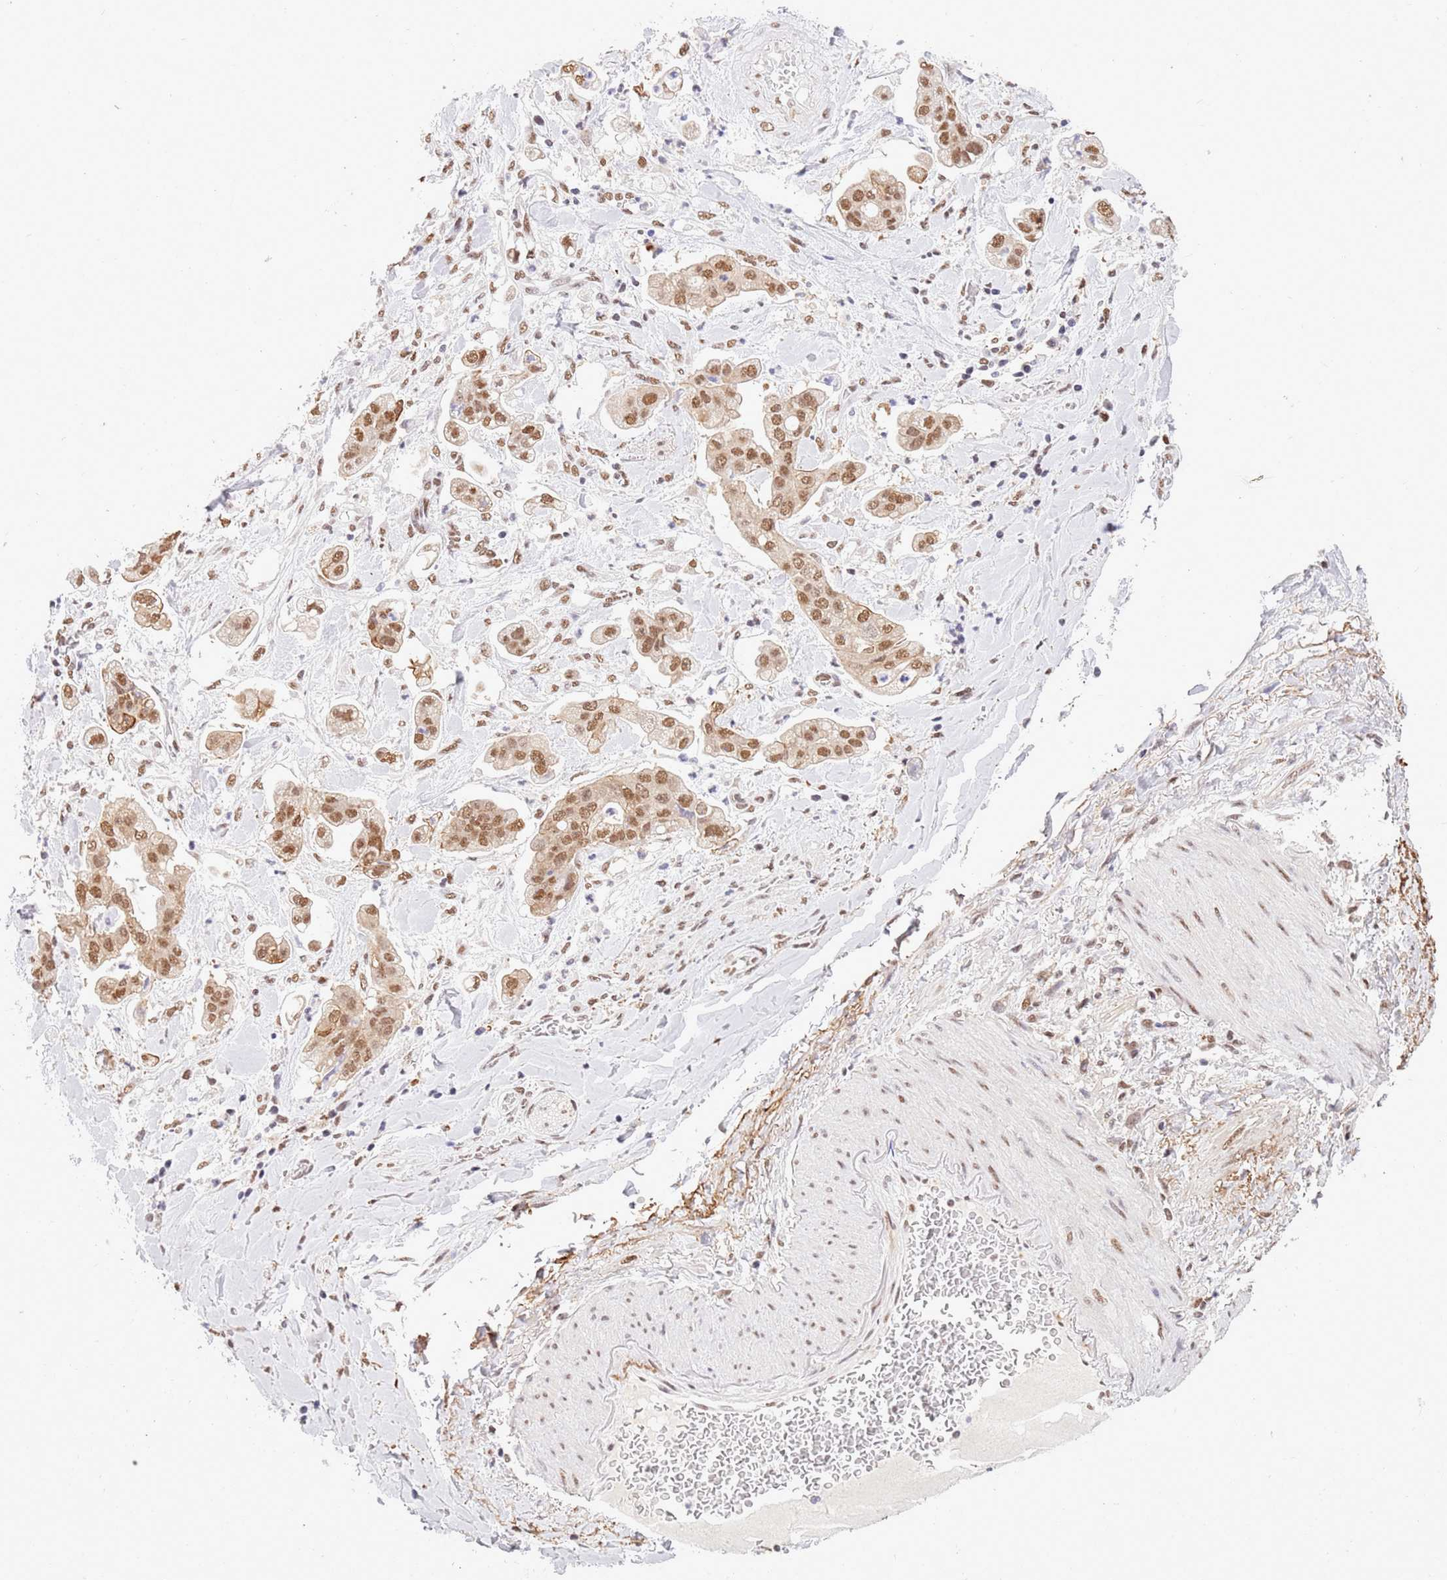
{"staining": {"intensity": "moderate", "quantity": ">75%", "location": "nuclear"}, "tissue": "stomach cancer", "cell_type": "Tumor cells", "image_type": "cancer", "snomed": [{"axis": "morphology", "description": "Adenocarcinoma, NOS"}, {"axis": "topography", "description": "Stomach"}], "caption": "This micrograph demonstrates adenocarcinoma (stomach) stained with immunohistochemistry (IHC) to label a protein in brown. The nuclear of tumor cells show moderate positivity for the protein. Nuclei are counter-stained blue.", "gene": "TRIM32", "patient": {"sex": "male", "age": 62}}